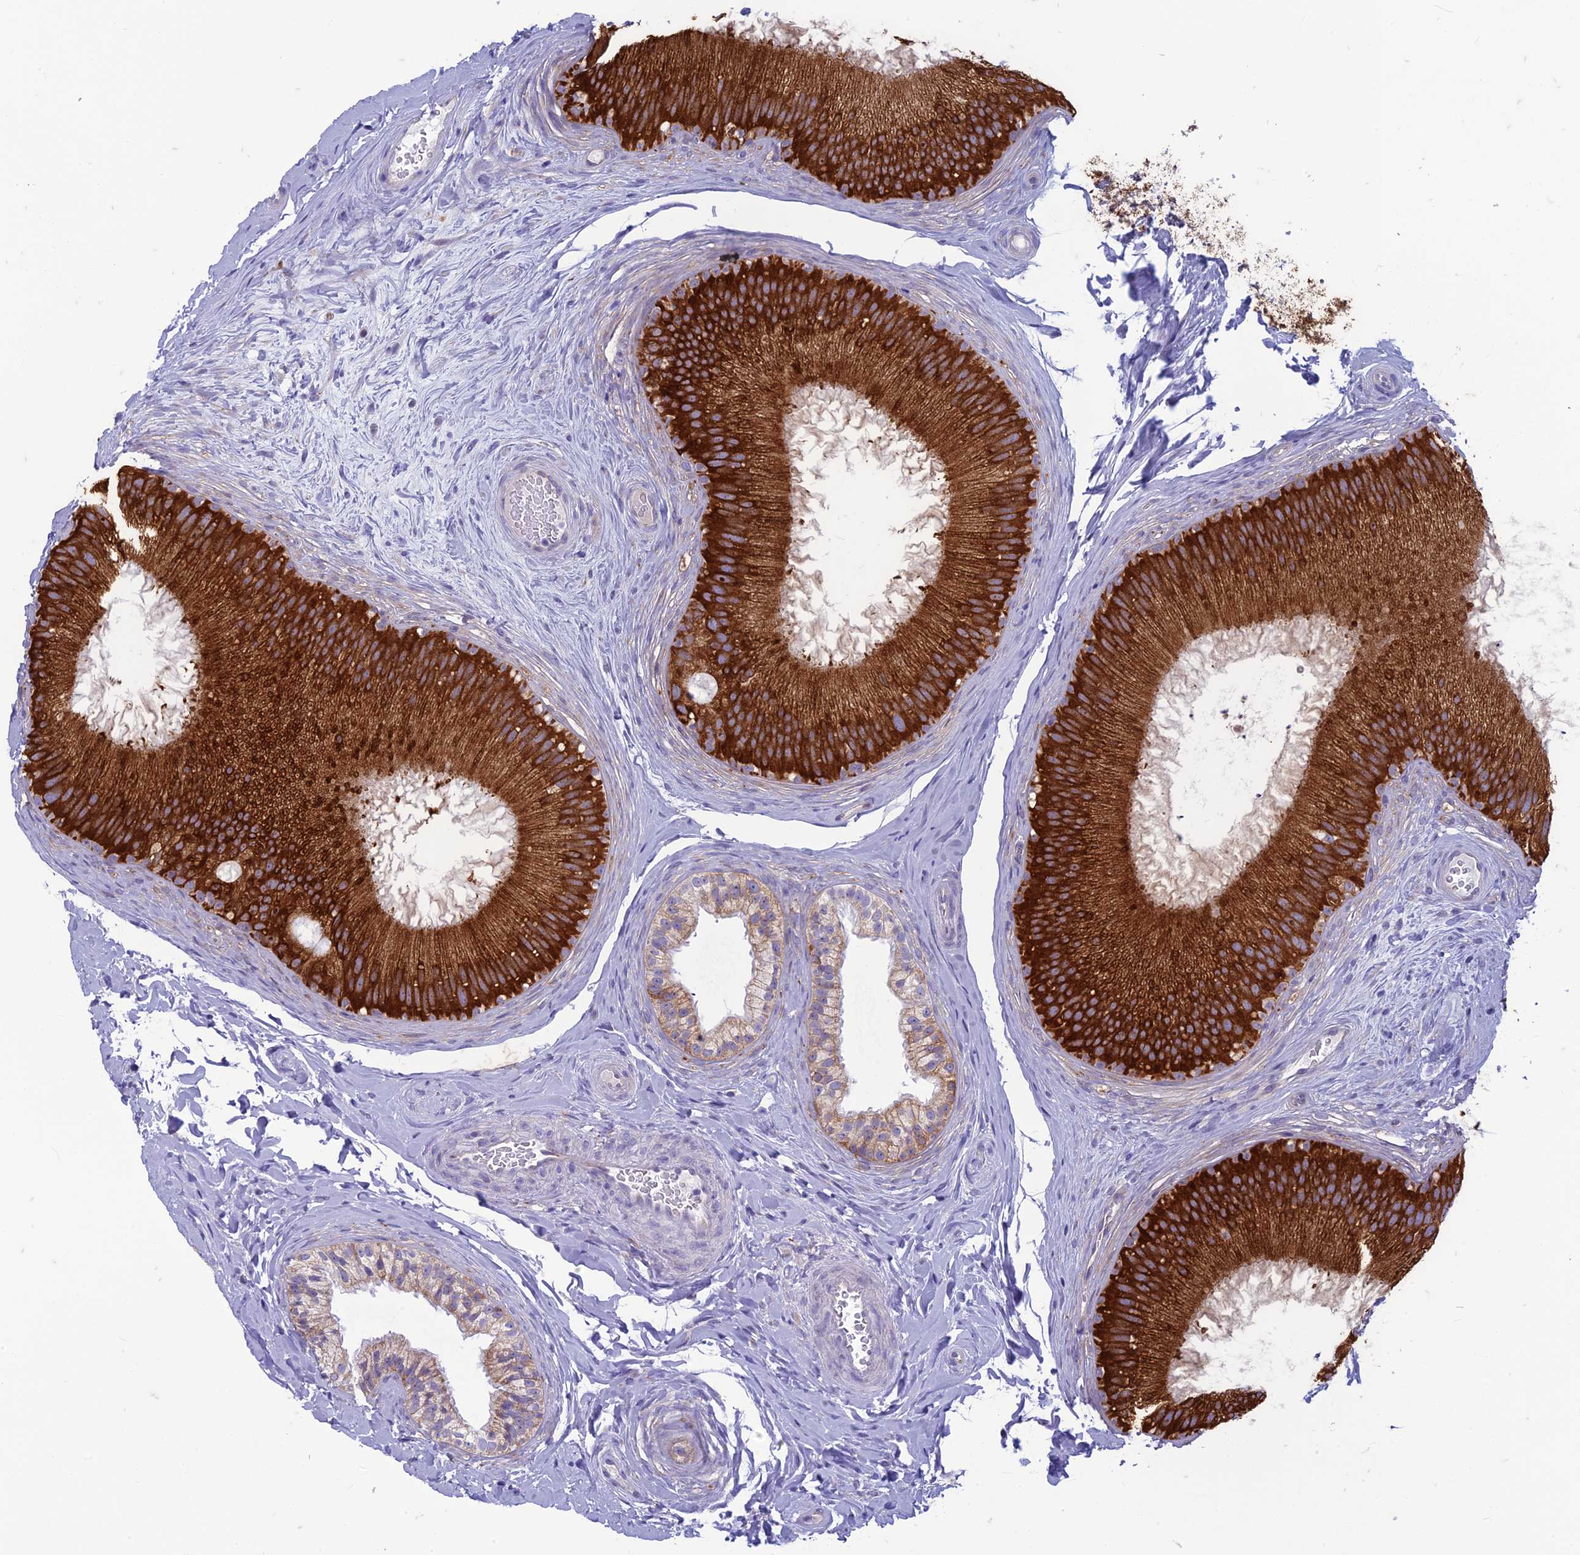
{"staining": {"intensity": "strong", "quantity": ">75%", "location": "cytoplasmic/membranous"}, "tissue": "epididymis", "cell_type": "Glandular cells", "image_type": "normal", "snomed": [{"axis": "morphology", "description": "Normal tissue, NOS"}, {"axis": "topography", "description": "Epididymis"}], "caption": "IHC staining of benign epididymis, which exhibits high levels of strong cytoplasmic/membranous staining in about >75% of glandular cells indicating strong cytoplasmic/membranous protein staining. The staining was performed using DAB (brown) for protein detection and nuclei were counterstained in hematoxylin (blue).", "gene": "CENATAC", "patient": {"sex": "male", "age": 45}}